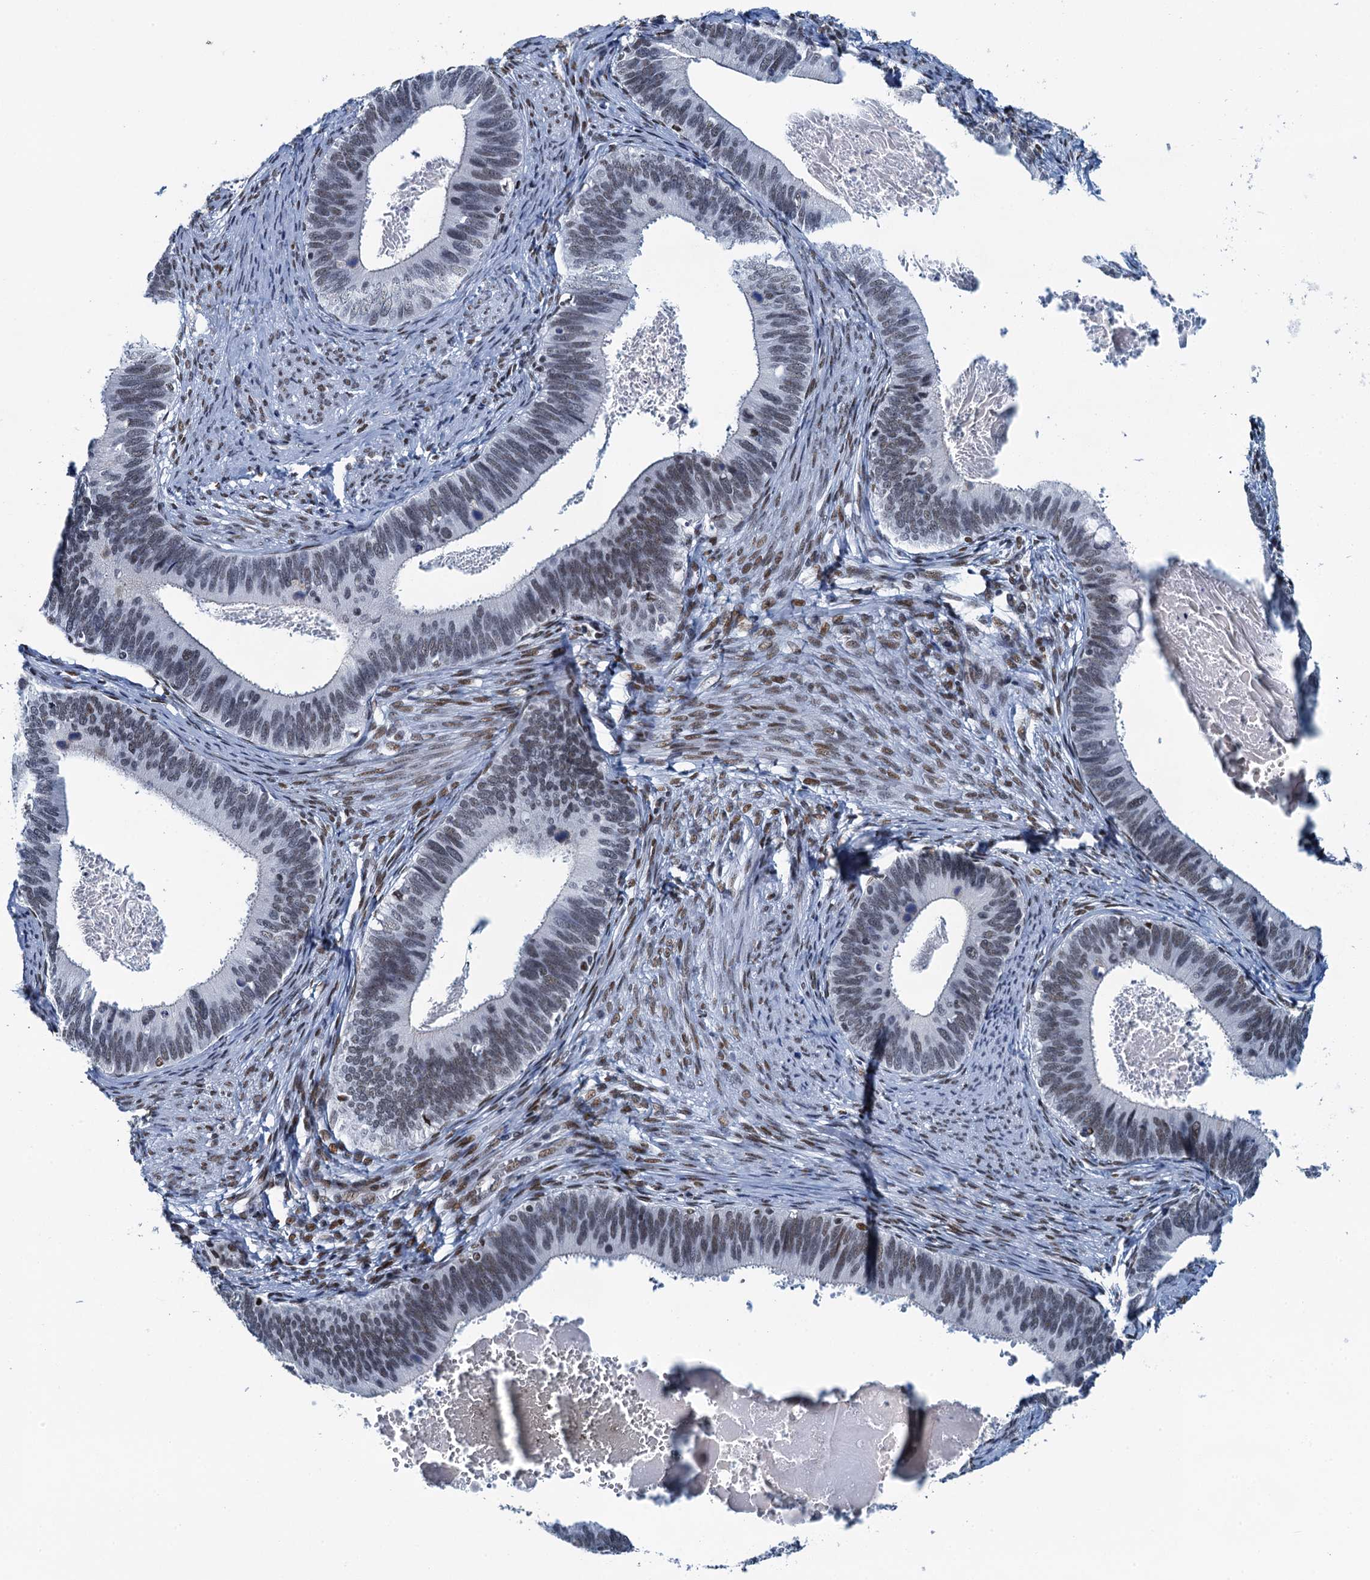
{"staining": {"intensity": "moderate", "quantity": "<25%", "location": "nuclear"}, "tissue": "cervical cancer", "cell_type": "Tumor cells", "image_type": "cancer", "snomed": [{"axis": "morphology", "description": "Adenocarcinoma, NOS"}, {"axis": "topography", "description": "Cervix"}], "caption": "IHC image of human cervical cancer stained for a protein (brown), which reveals low levels of moderate nuclear staining in about <25% of tumor cells.", "gene": "HNRNPUL2", "patient": {"sex": "female", "age": 42}}